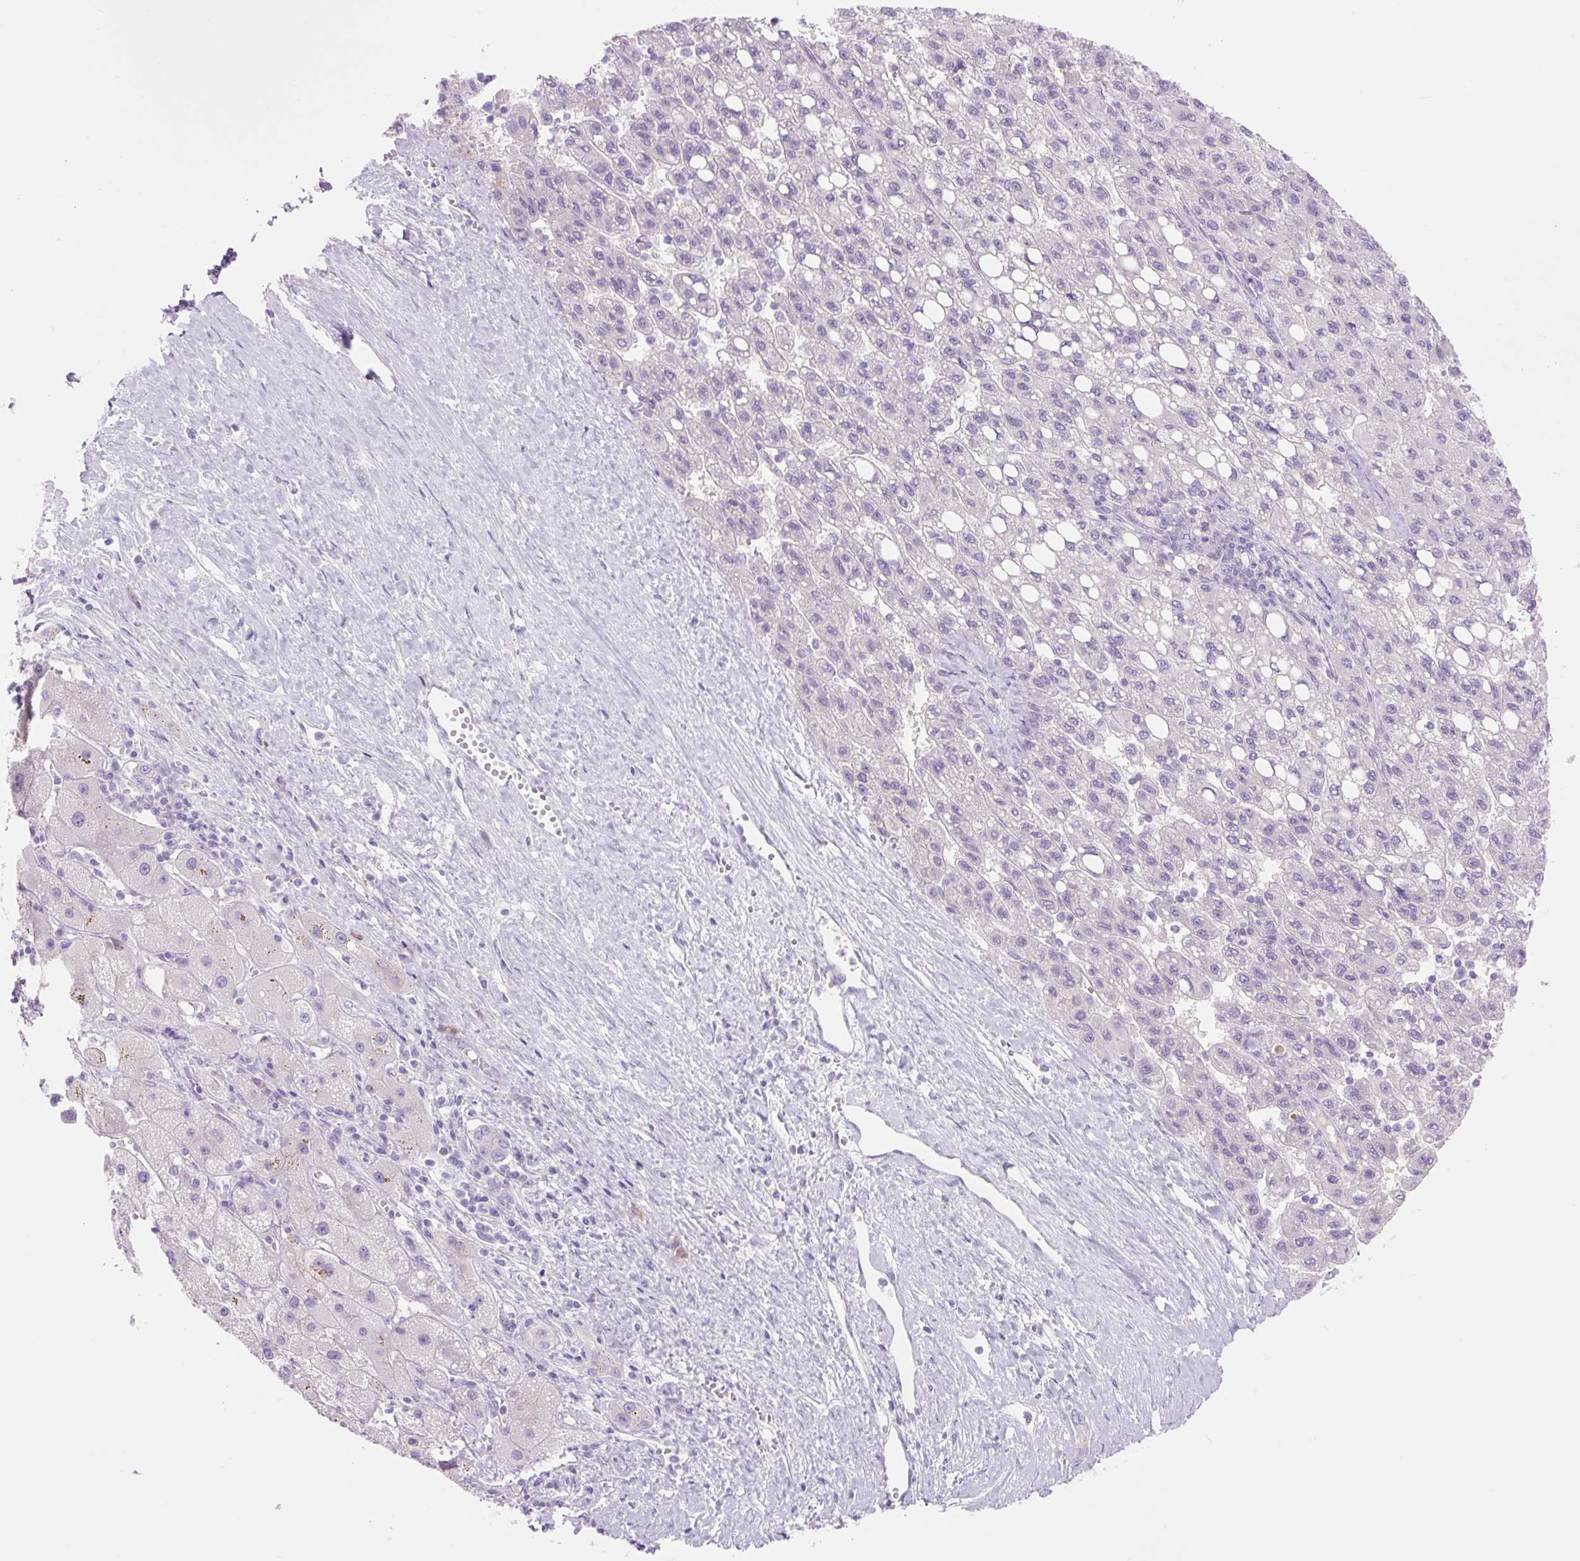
{"staining": {"intensity": "negative", "quantity": "none", "location": "none"}, "tissue": "liver cancer", "cell_type": "Tumor cells", "image_type": "cancer", "snomed": [{"axis": "morphology", "description": "Carcinoma, Hepatocellular, NOS"}, {"axis": "topography", "description": "Liver"}], "caption": "Immunohistochemical staining of liver cancer (hepatocellular carcinoma) displays no significant positivity in tumor cells.", "gene": "CELF6", "patient": {"sex": "female", "age": 82}}